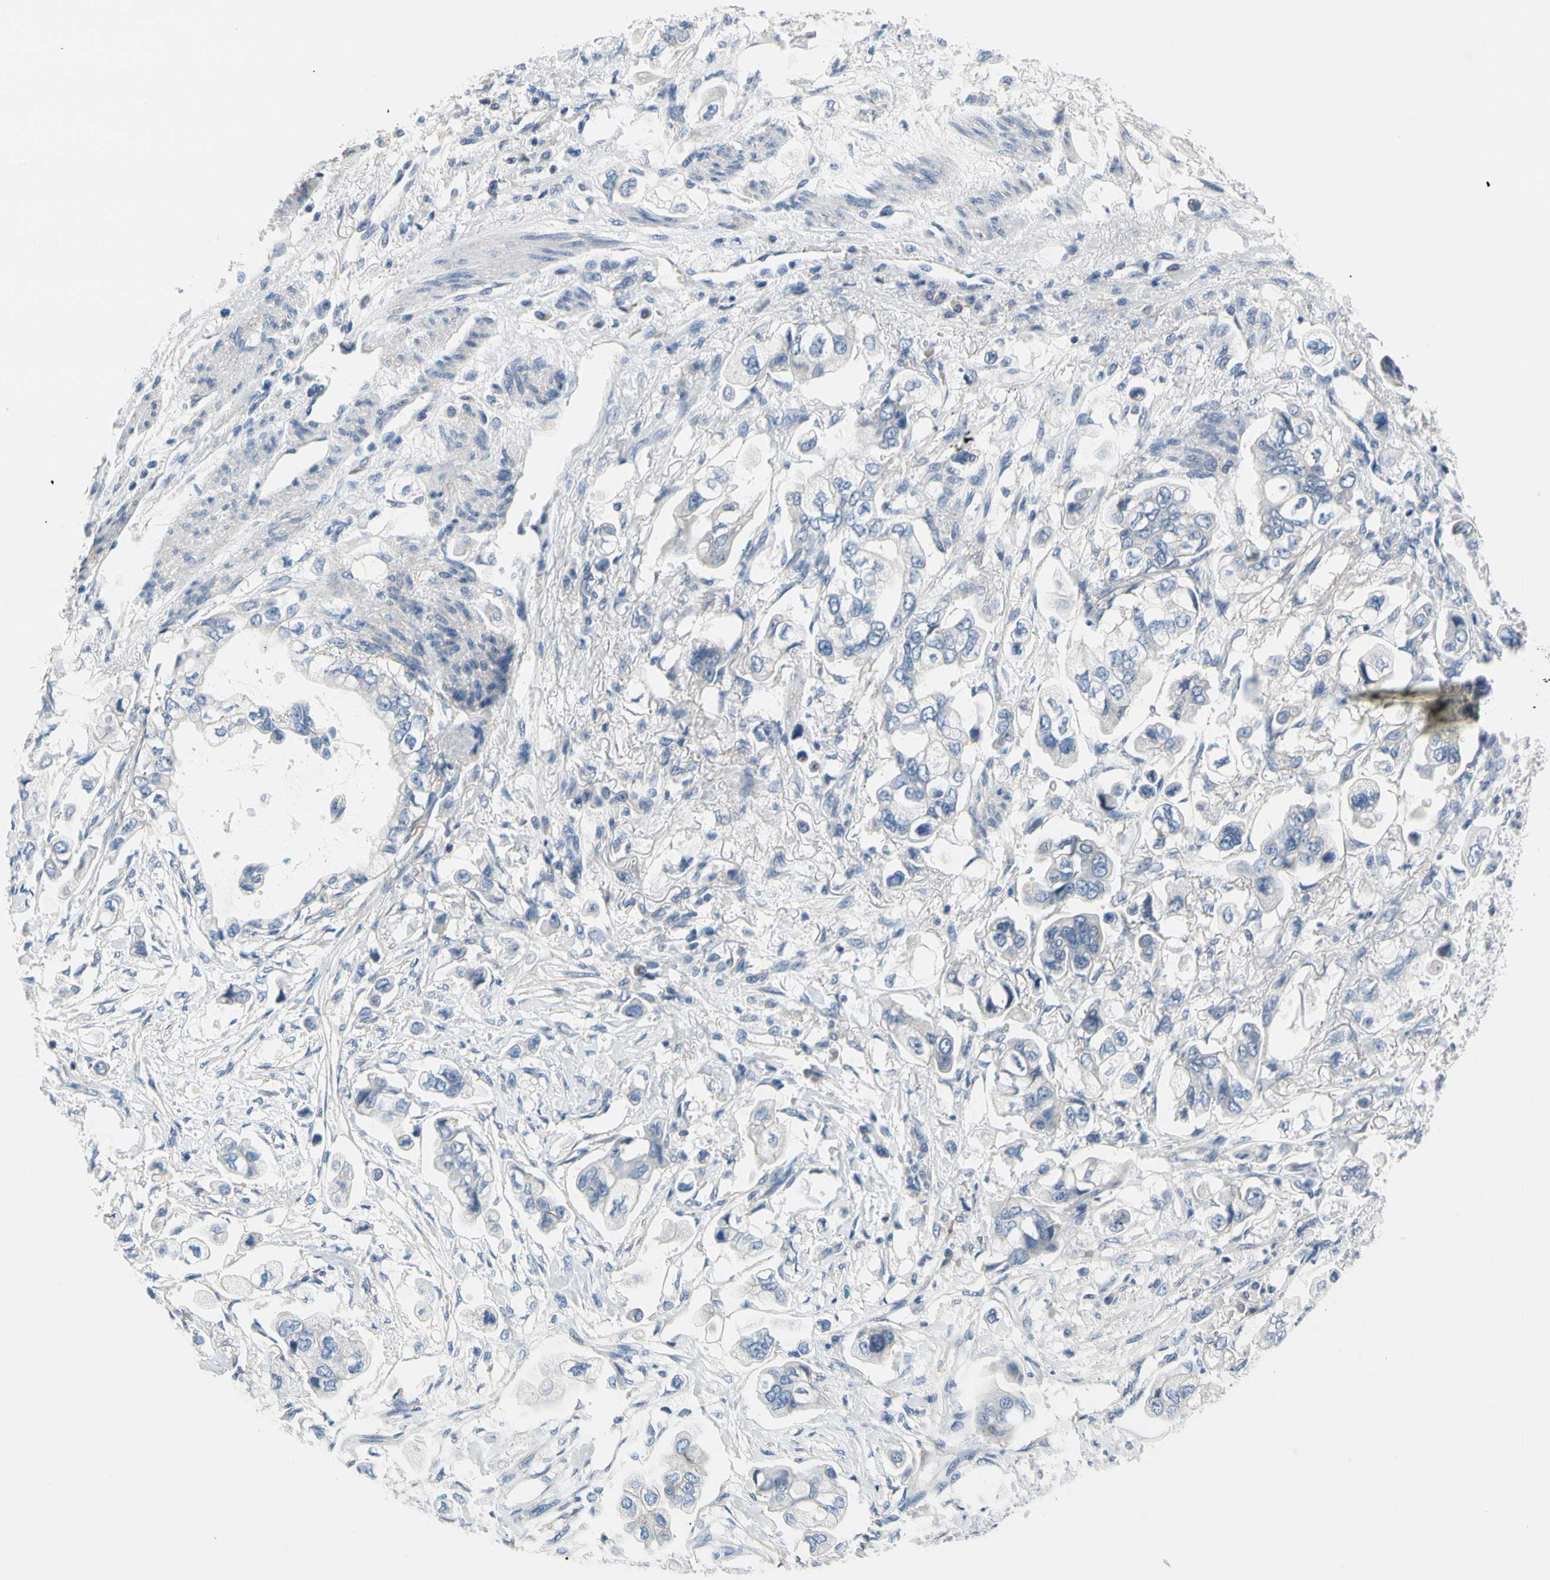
{"staining": {"intensity": "negative", "quantity": "none", "location": "none"}, "tissue": "stomach cancer", "cell_type": "Tumor cells", "image_type": "cancer", "snomed": [{"axis": "morphology", "description": "Adenocarcinoma, NOS"}, {"axis": "topography", "description": "Stomach"}], "caption": "Tumor cells show no significant positivity in adenocarcinoma (stomach).", "gene": "CA14", "patient": {"sex": "male", "age": 62}}